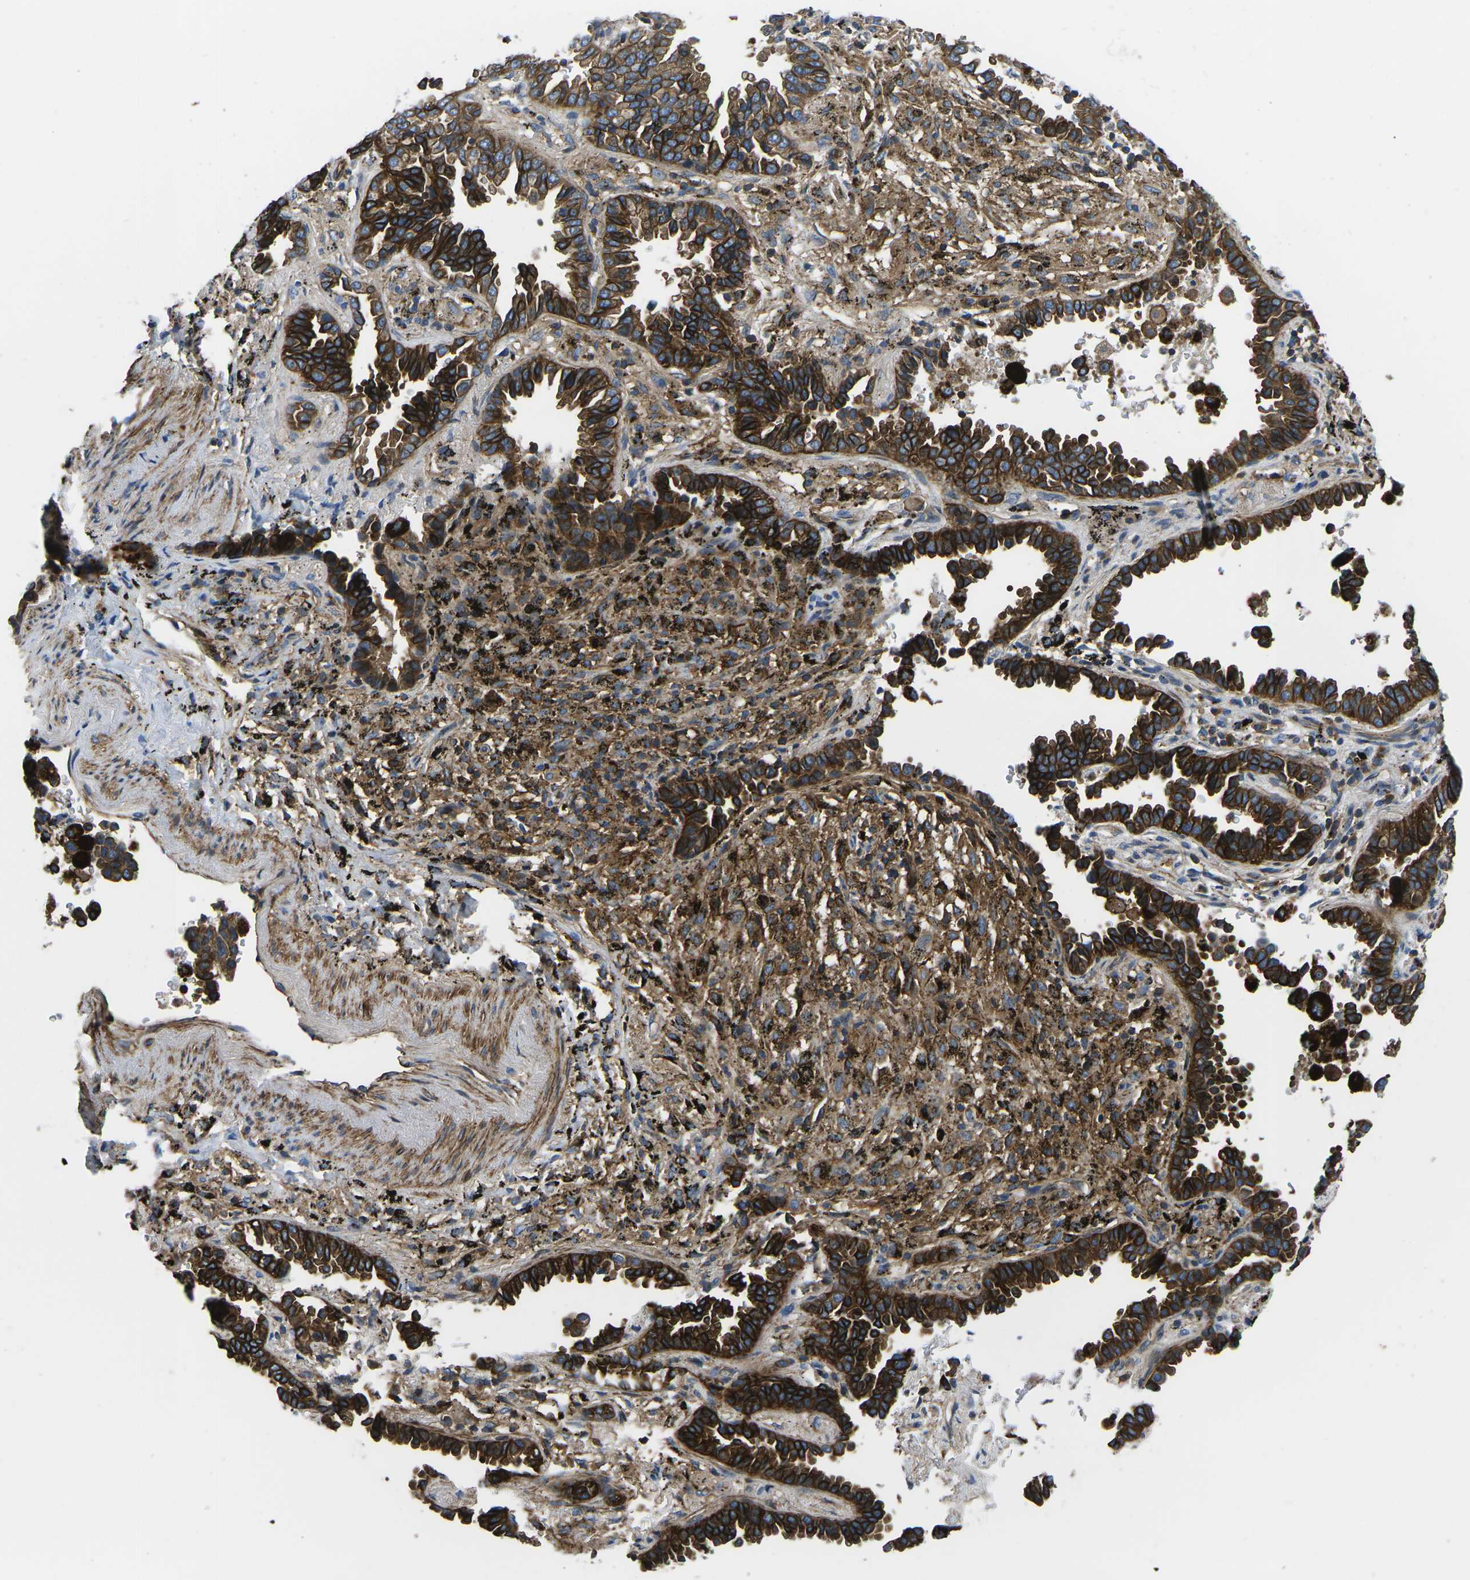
{"staining": {"intensity": "strong", "quantity": ">75%", "location": "cytoplasmic/membranous"}, "tissue": "lung cancer", "cell_type": "Tumor cells", "image_type": "cancer", "snomed": [{"axis": "morphology", "description": "Normal tissue, NOS"}, {"axis": "morphology", "description": "Adenocarcinoma, NOS"}, {"axis": "topography", "description": "Lung"}], "caption": "IHC (DAB (3,3'-diaminobenzidine)) staining of human lung cancer exhibits strong cytoplasmic/membranous protein positivity in approximately >75% of tumor cells.", "gene": "KCNJ15", "patient": {"sex": "male", "age": 59}}